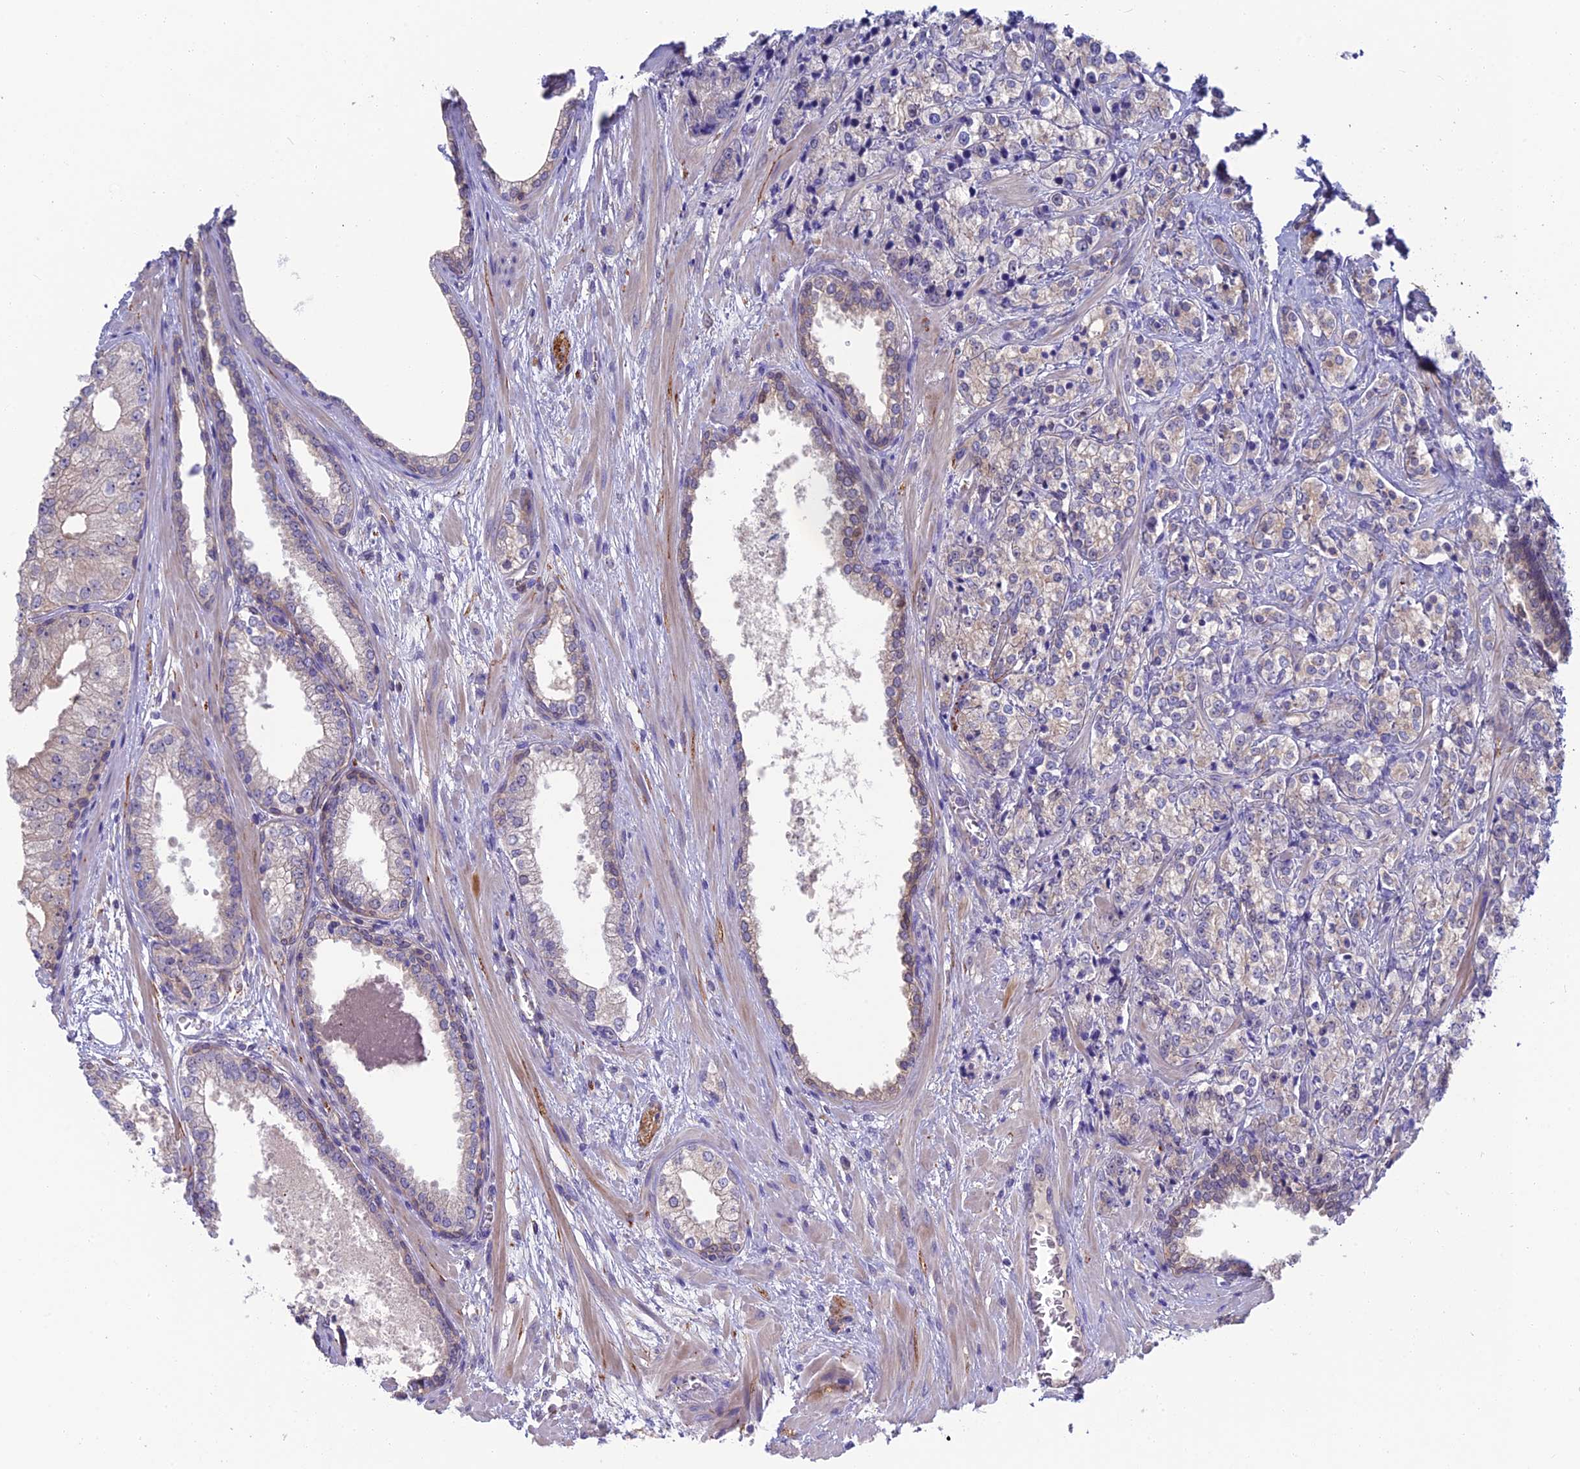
{"staining": {"intensity": "negative", "quantity": "none", "location": "none"}, "tissue": "prostate cancer", "cell_type": "Tumor cells", "image_type": "cancer", "snomed": [{"axis": "morphology", "description": "Adenocarcinoma, High grade"}, {"axis": "topography", "description": "Prostate"}], "caption": "Human prostate cancer (high-grade adenocarcinoma) stained for a protein using immunohistochemistry (IHC) reveals no expression in tumor cells.", "gene": "SNAP91", "patient": {"sex": "male", "age": 69}}